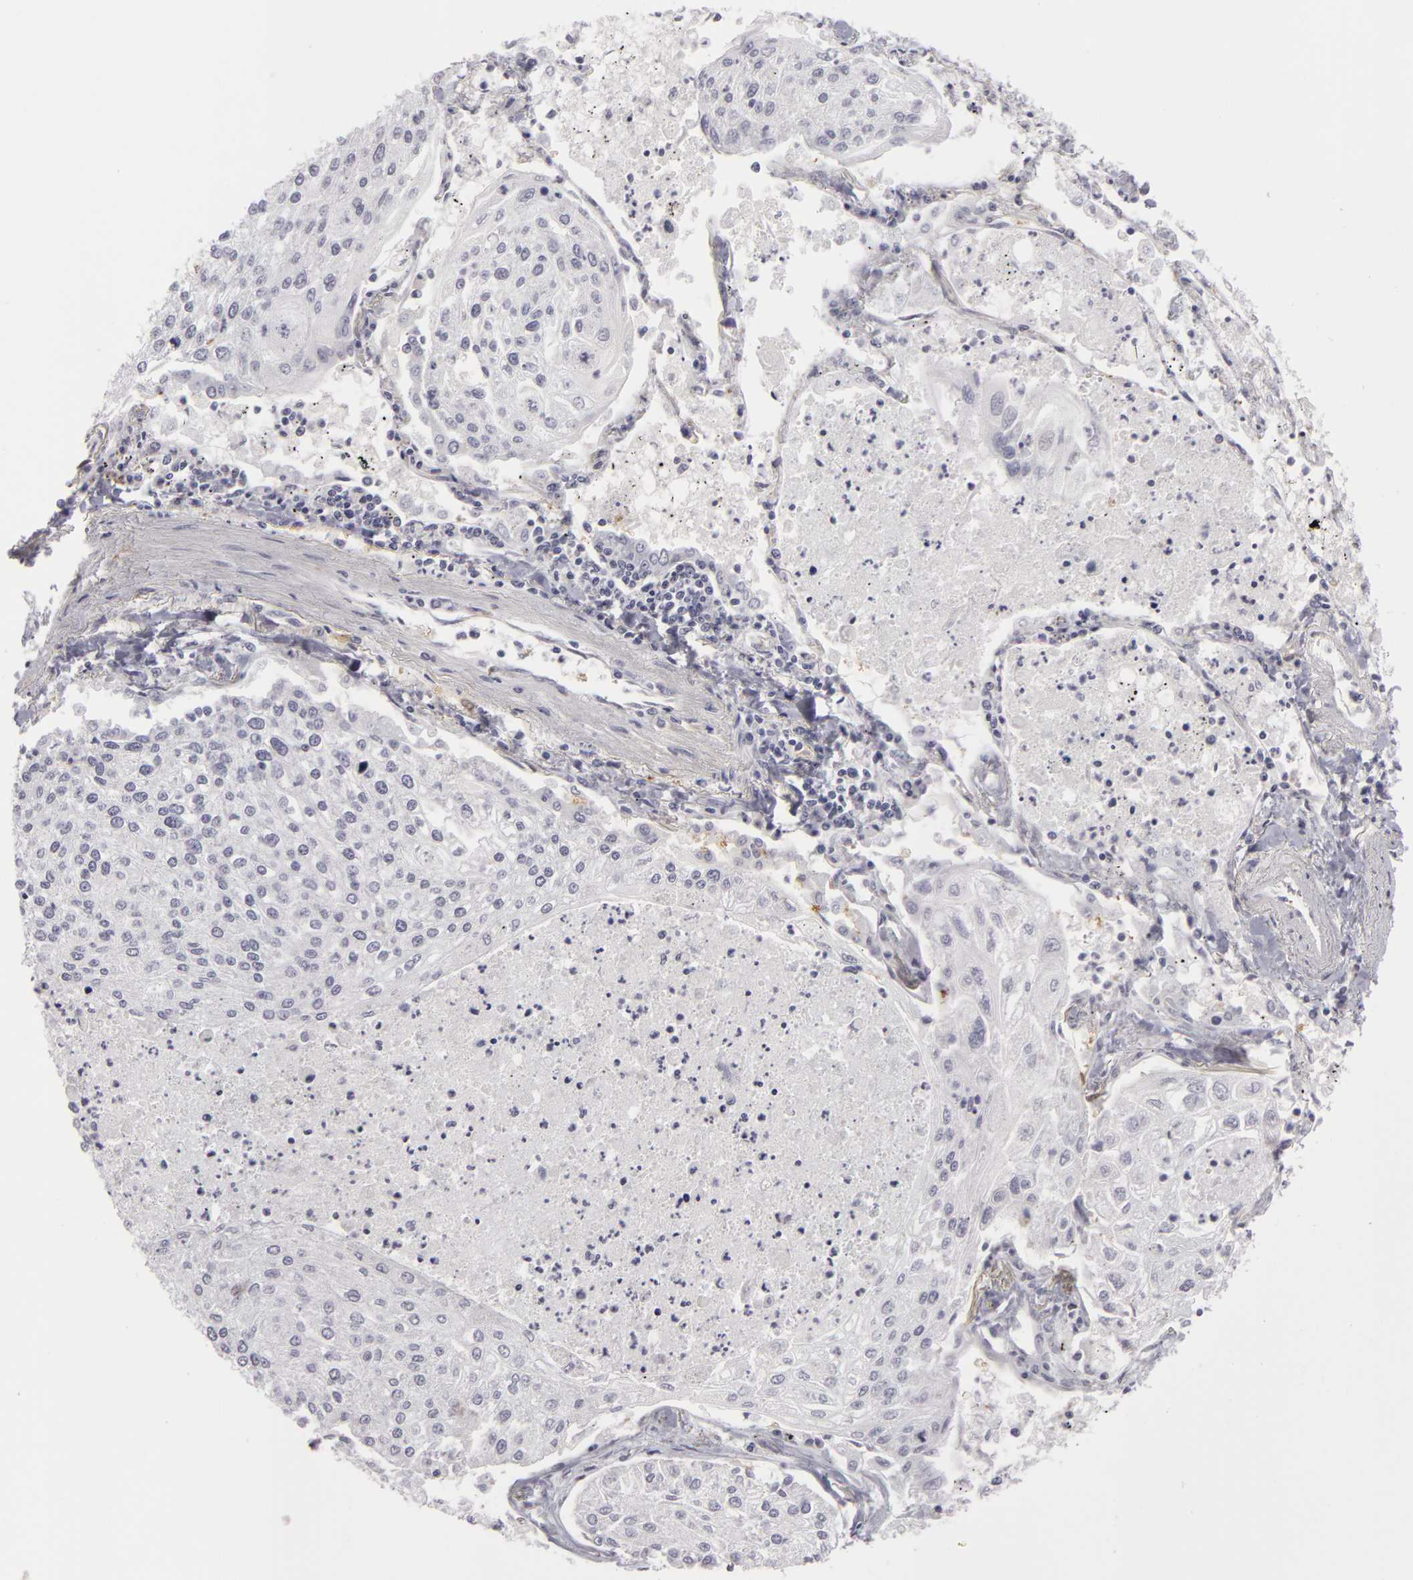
{"staining": {"intensity": "negative", "quantity": "none", "location": "none"}, "tissue": "lung cancer", "cell_type": "Tumor cells", "image_type": "cancer", "snomed": [{"axis": "morphology", "description": "Squamous cell carcinoma, NOS"}, {"axis": "topography", "description": "Lung"}], "caption": "Immunohistochemistry (IHC) micrograph of human lung cancer (squamous cell carcinoma) stained for a protein (brown), which displays no positivity in tumor cells. Brightfield microscopy of immunohistochemistry (IHC) stained with DAB (3,3'-diaminobenzidine) (brown) and hematoxylin (blue), captured at high magnification.", "gene": "ZNF229", "patient": {"sex": "male", "age": 75}}